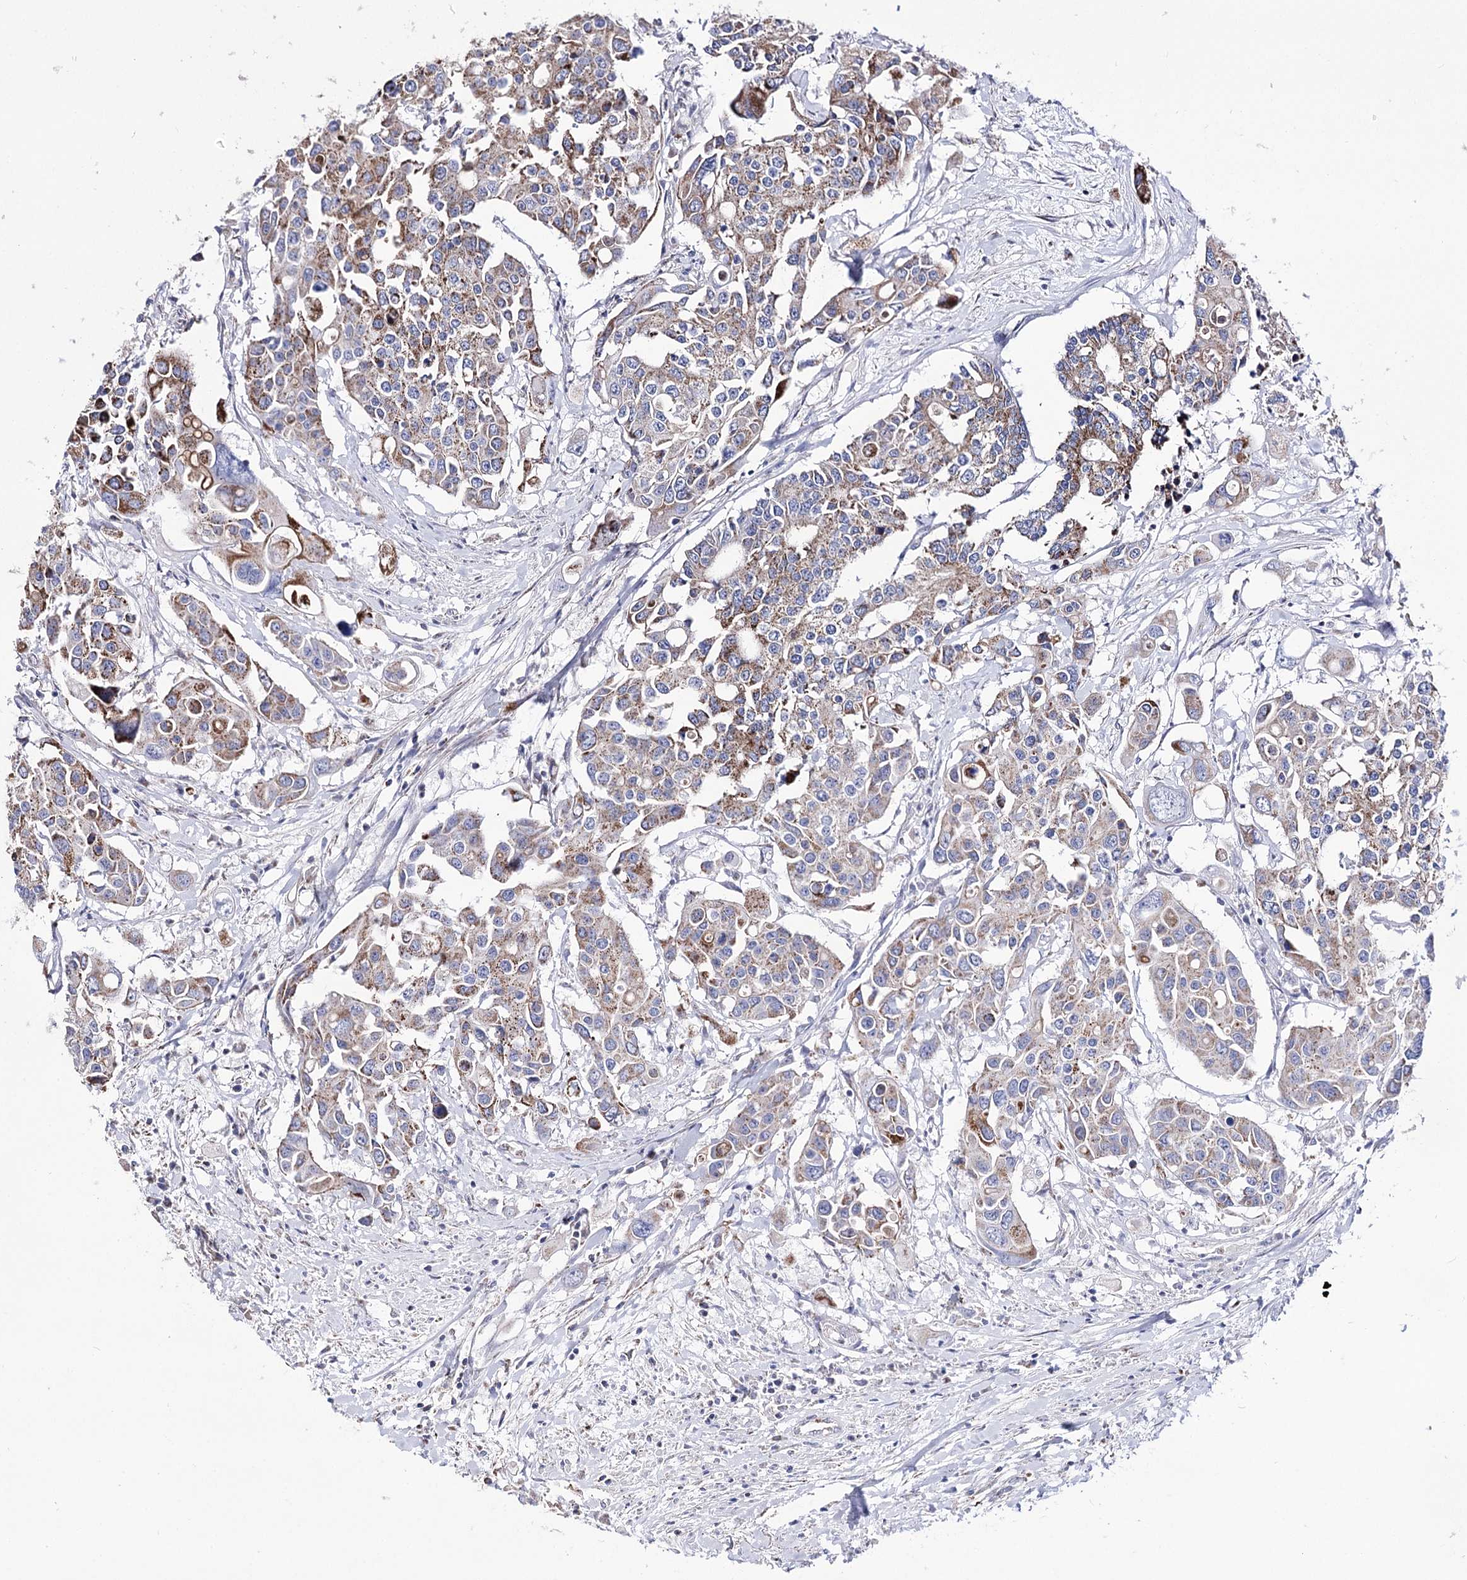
{"staining": {"intensity": "moderate", "quantity": "<25%", "location": "cytoplasmic/membranous"}, "tissue": "colorectal cancer", "cell_type": "Tumor cells", "image_type": "cancer", "snomed": [{"axis": "morphology", "description": "Adenocarcinoma, NOS"}, {"axis": "topography", "description": "Colon"}], "caption": "Protein analysis of colorectal adenocarcinoma tissue reveals moderate cytoplasmic/membranous positivity in about <25% of tumor cells.", "gene": "OSBPL5", "patient": {"sex": "male", "age": 77}}